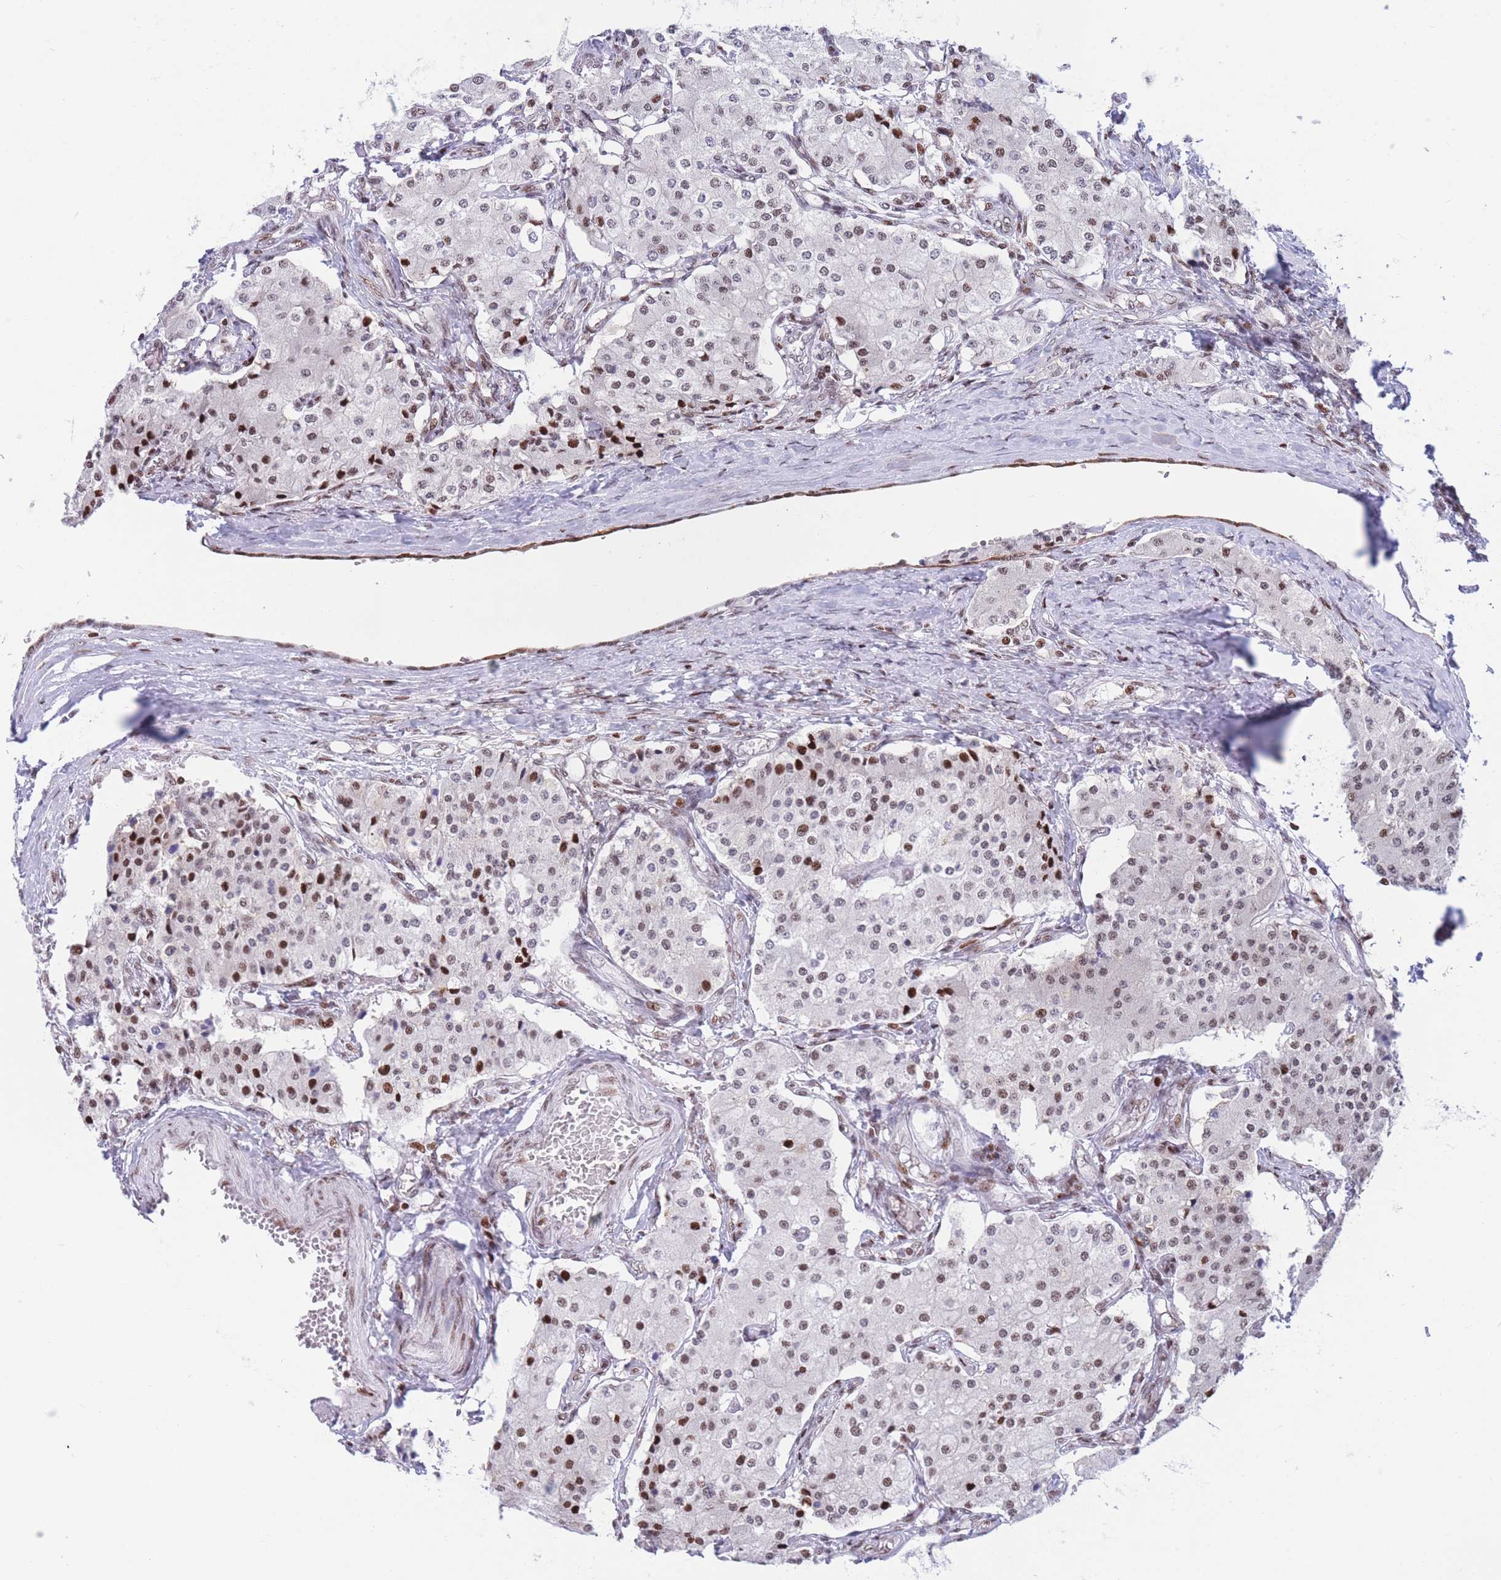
{"staining": {"intensity": "strong", "quantity": "<25%", "location": "nuclear"}, "tissue": "carcinoid", "cell_type": "Tumor cells", "image_type": "cancer", "snomed": [{"axis": "morphology", "description": "Carcinoid, malignant, NOS"}, {"axis": "topography", "description": "Colon"}], "caption": "High-power microscopy captured an immunohistochemistry (IHC) histopathology image of malignant carcinoid, revealing strong nuclear positivity in approximately <25% of tumor cells.", "gene": "DNAJC3", "patient": {"sex": "female", "age": 52}}